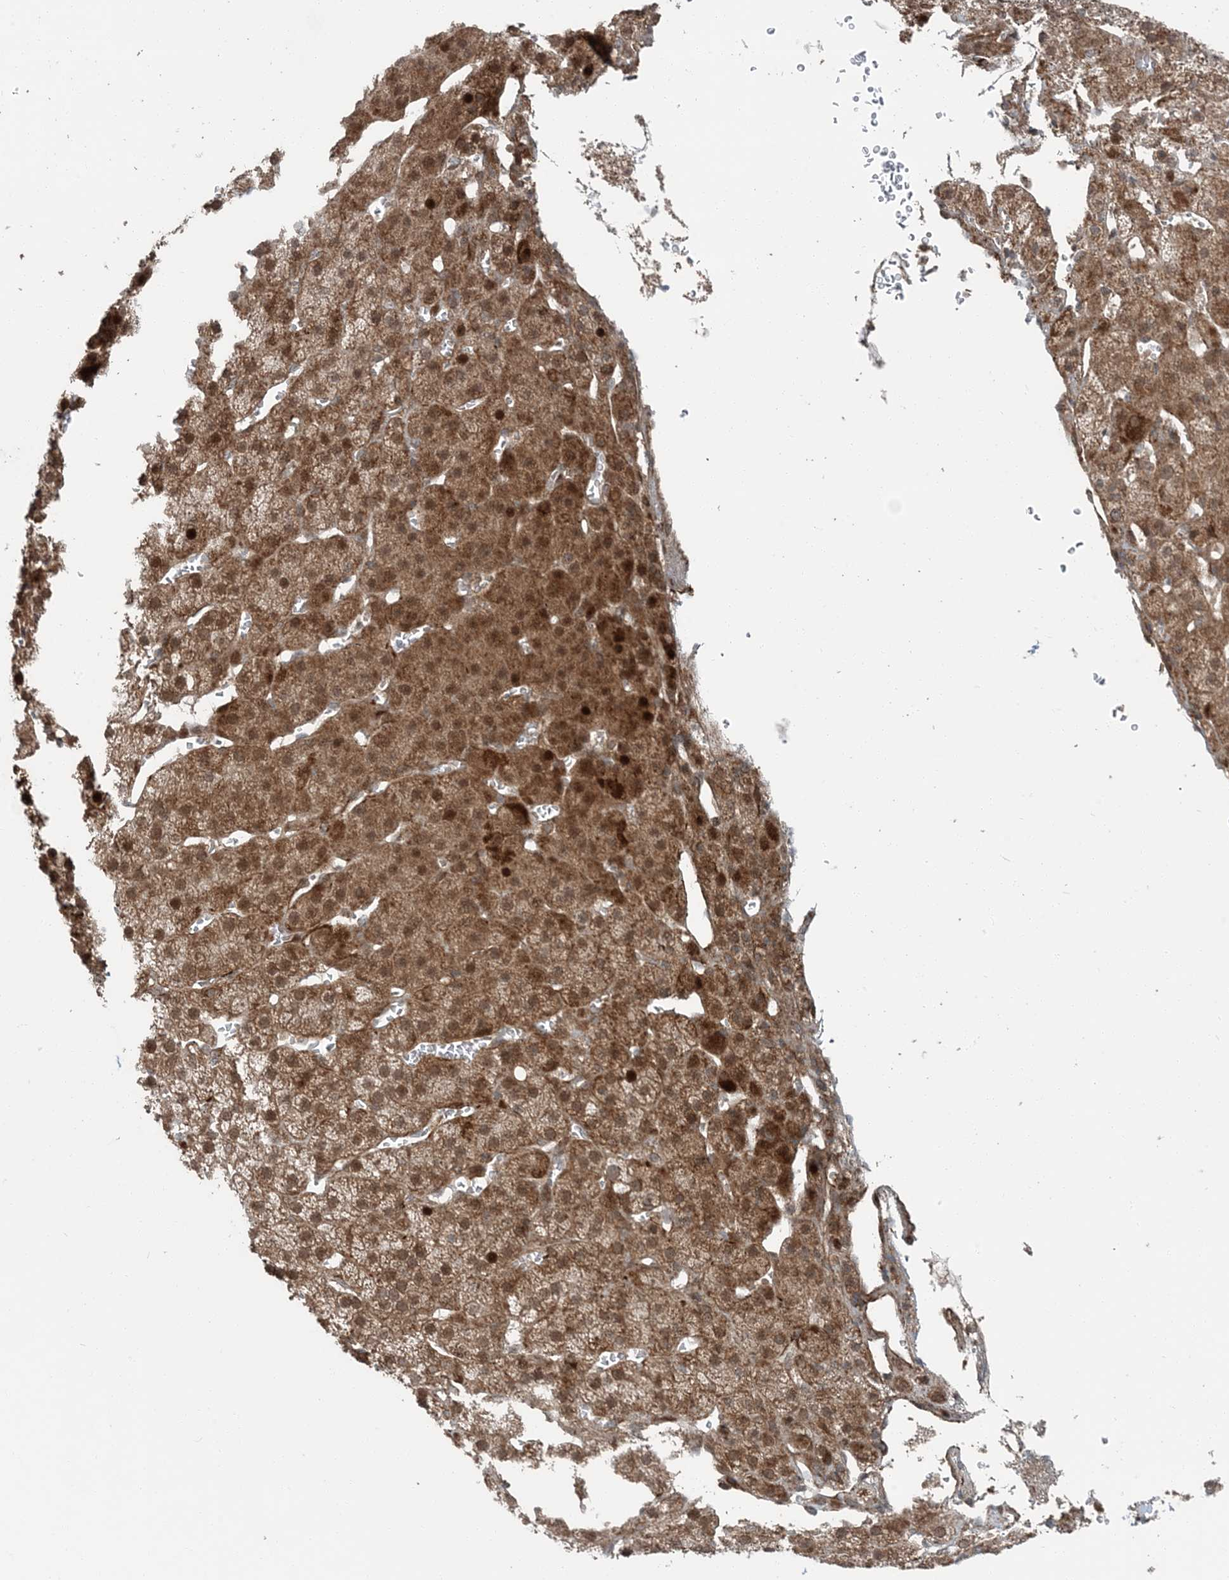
{"staining": {"intensity": "moderate", "quantity": ">75%", "location": "cytoplasmic/membranous,nuclear"}, "tissue": "adrenal gland", "cell_type": "Glandular cells", "image_type": "normal", "snomed": [{"axis": "morphology", "description": "Normal tissue, NOS"}, {"axis": "topography", "description": "Adrenal gland"}], "caption": "Immunohistochemistry (DAB) staining of benign human adrenal gland displays moderate cytoplasmic/membranous,nuclear protein positivity in approximately >75% of glandular cells. Nuclei are stained in blue.", "gene": "EDEM2", "patient": {"sex": "female", "age": 57}}